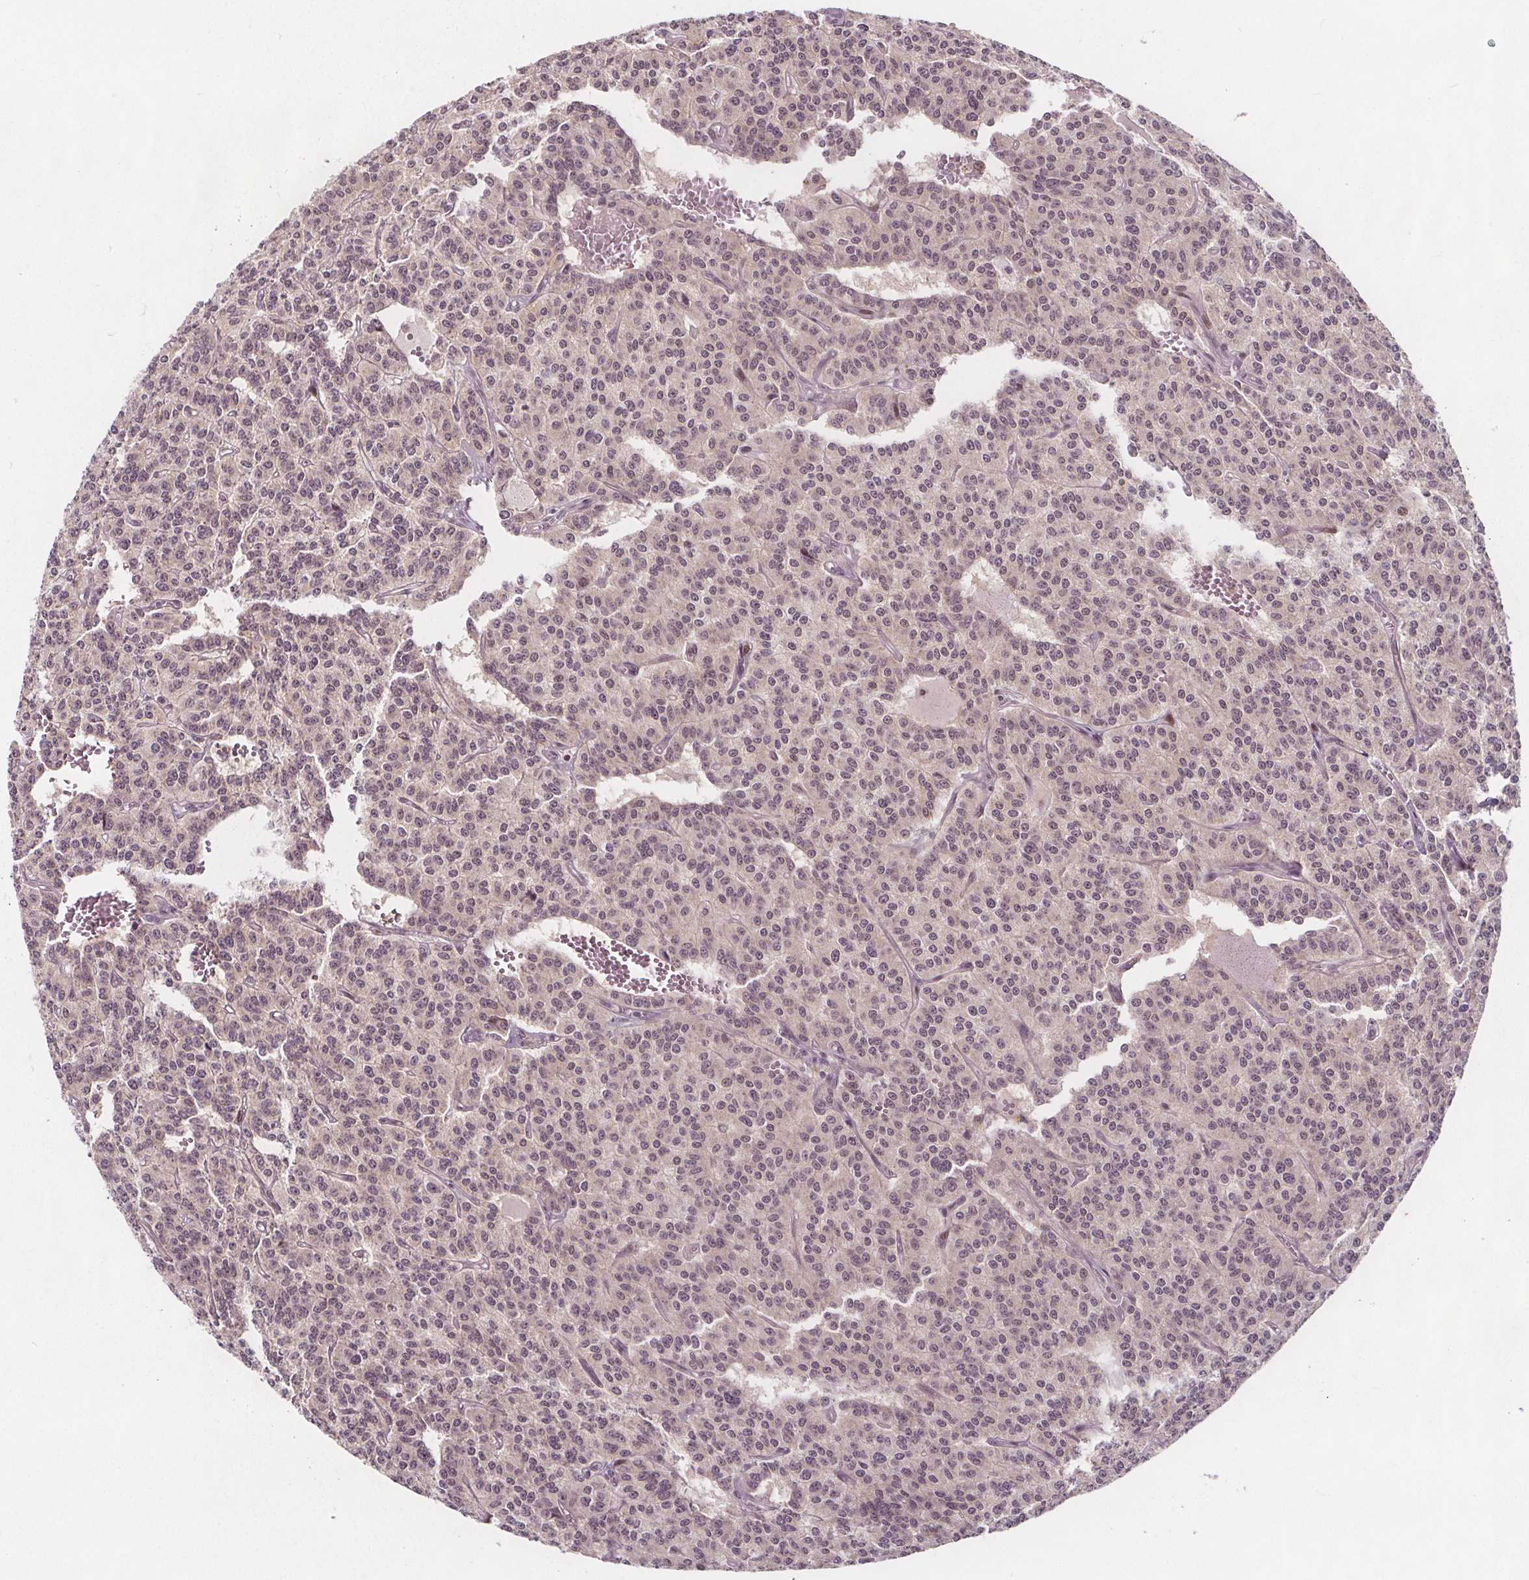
{"staining": {"intensity": "negative", "quantity": "none", "location": "none"}, "tissue": "carcinoid", "cell_type": "Tumor cells", "image_type": "cancer", "snomed": [{"axis": "morphology", "description": "Carcinoid, malignant, NOS"}, {"axis": "topography", "description": "Lung"}], "caption": "A high-resolution image shows immunohistochemistry staining of carcinoid, which shows no significant expression in tumor cells. (Brightfield microscopy of DAB (3,3'-diaminobenzidine) immunohistochemistry (IHC) at high magnification).", "gene": "AKT1S1", "patient": {"sex": "female", "age": 71}}